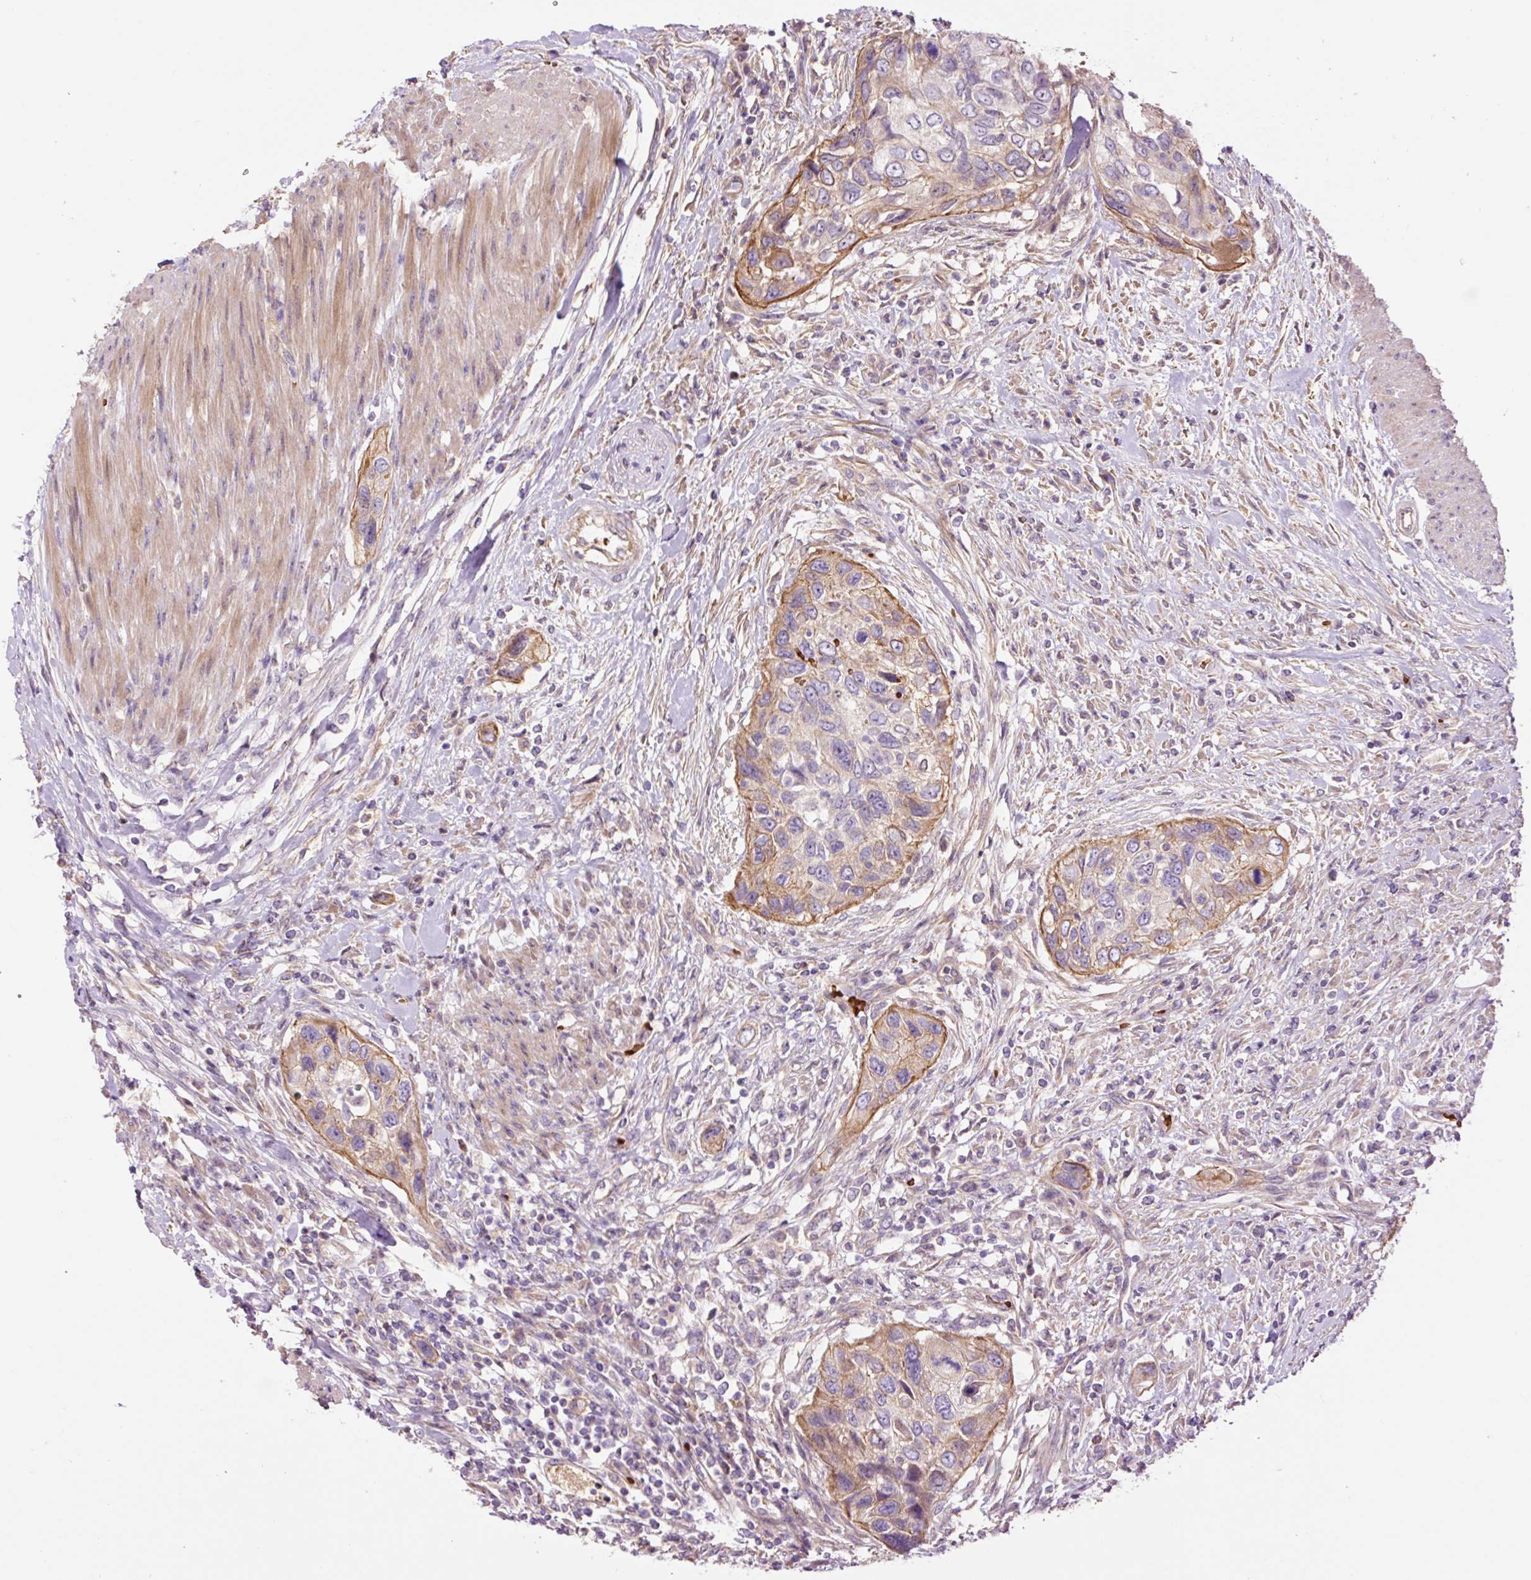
{"staining": {"intensity": "moderate", "quantity": "<25%", "location": "cytoplasmic/membranous"}, "tissue": "urothelial cancer", "cell_type": "Tumor cells", "image_type": "cancer", "snomed": [{"axis": "morphology", "description": "Urothelial carcinoma, High grade"}, {"axis": "topography", "description": "Urinary bladder"}], "caption": "Protein staining reveals moderate cytoplasmic/membranous expression in about <25% of tumor cells in urothelial carcinoma (high-grade).", "gene": "TMEM235", "patient": {"sex": "female", "age": 60}}